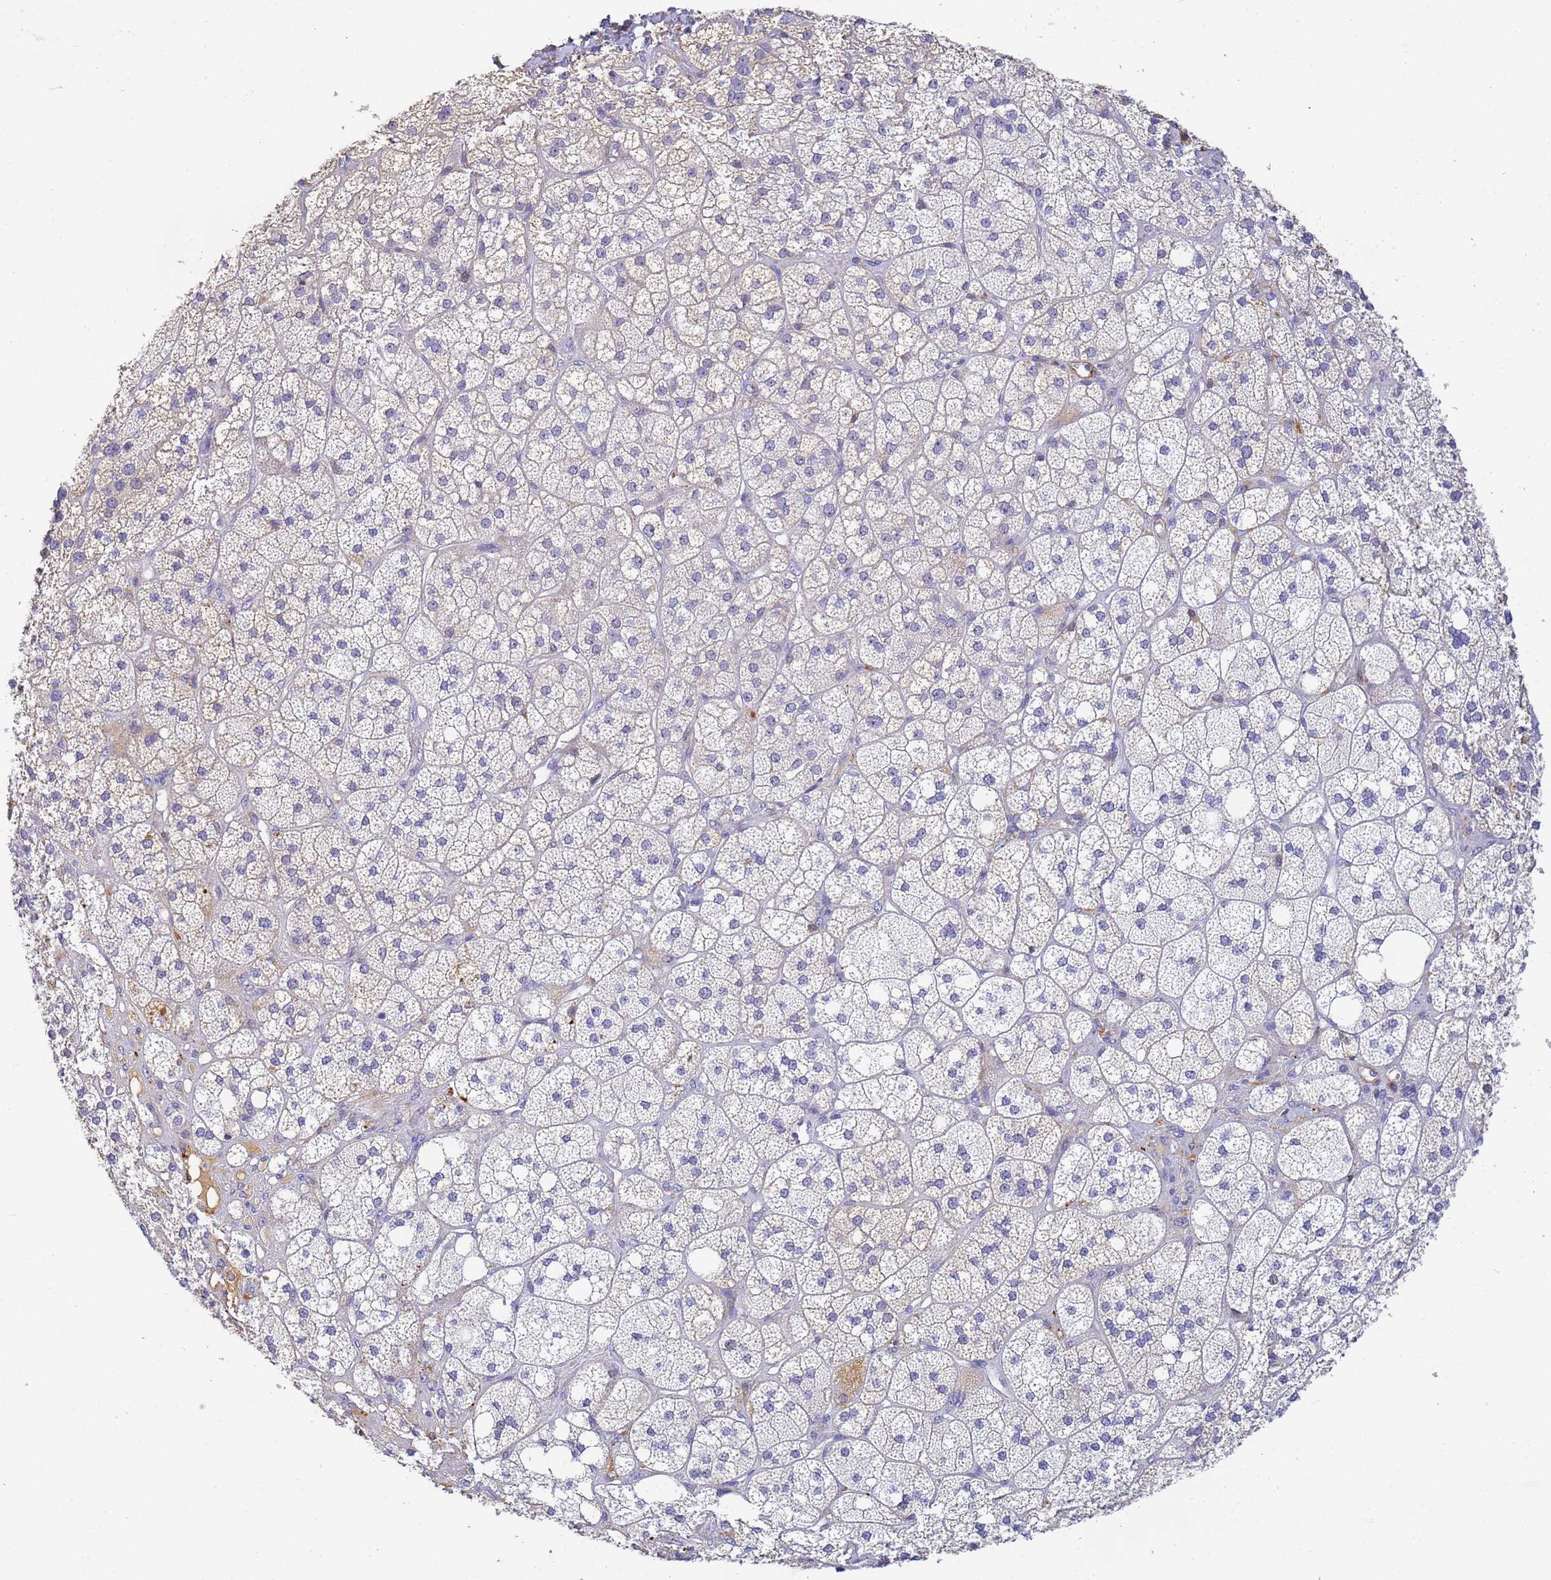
{"staining": {"intensity": "moderate", "quantity": "<25%", "location": "cytoplasmic/membranous"}, "tissue": "adrenal gland", "cell_type": "Glandular cells", "image_type": "normal", "snomed": [{"axis": "morphology", "description": "Normal tissue, NOS"}, {"axis": "topography", "description": "Adrenal gland"}], "caption": "Immunohistochemical staining of normal human adrenal gland shows low levels of moderate cytoplasmic/membranous positivity in approximately <25% of glandular cells. (brown staining indicates protein expression, while blue staining denotes nuclei).", "gene": "CFHR1", "patient": {"sex": "male", "age": 61}}